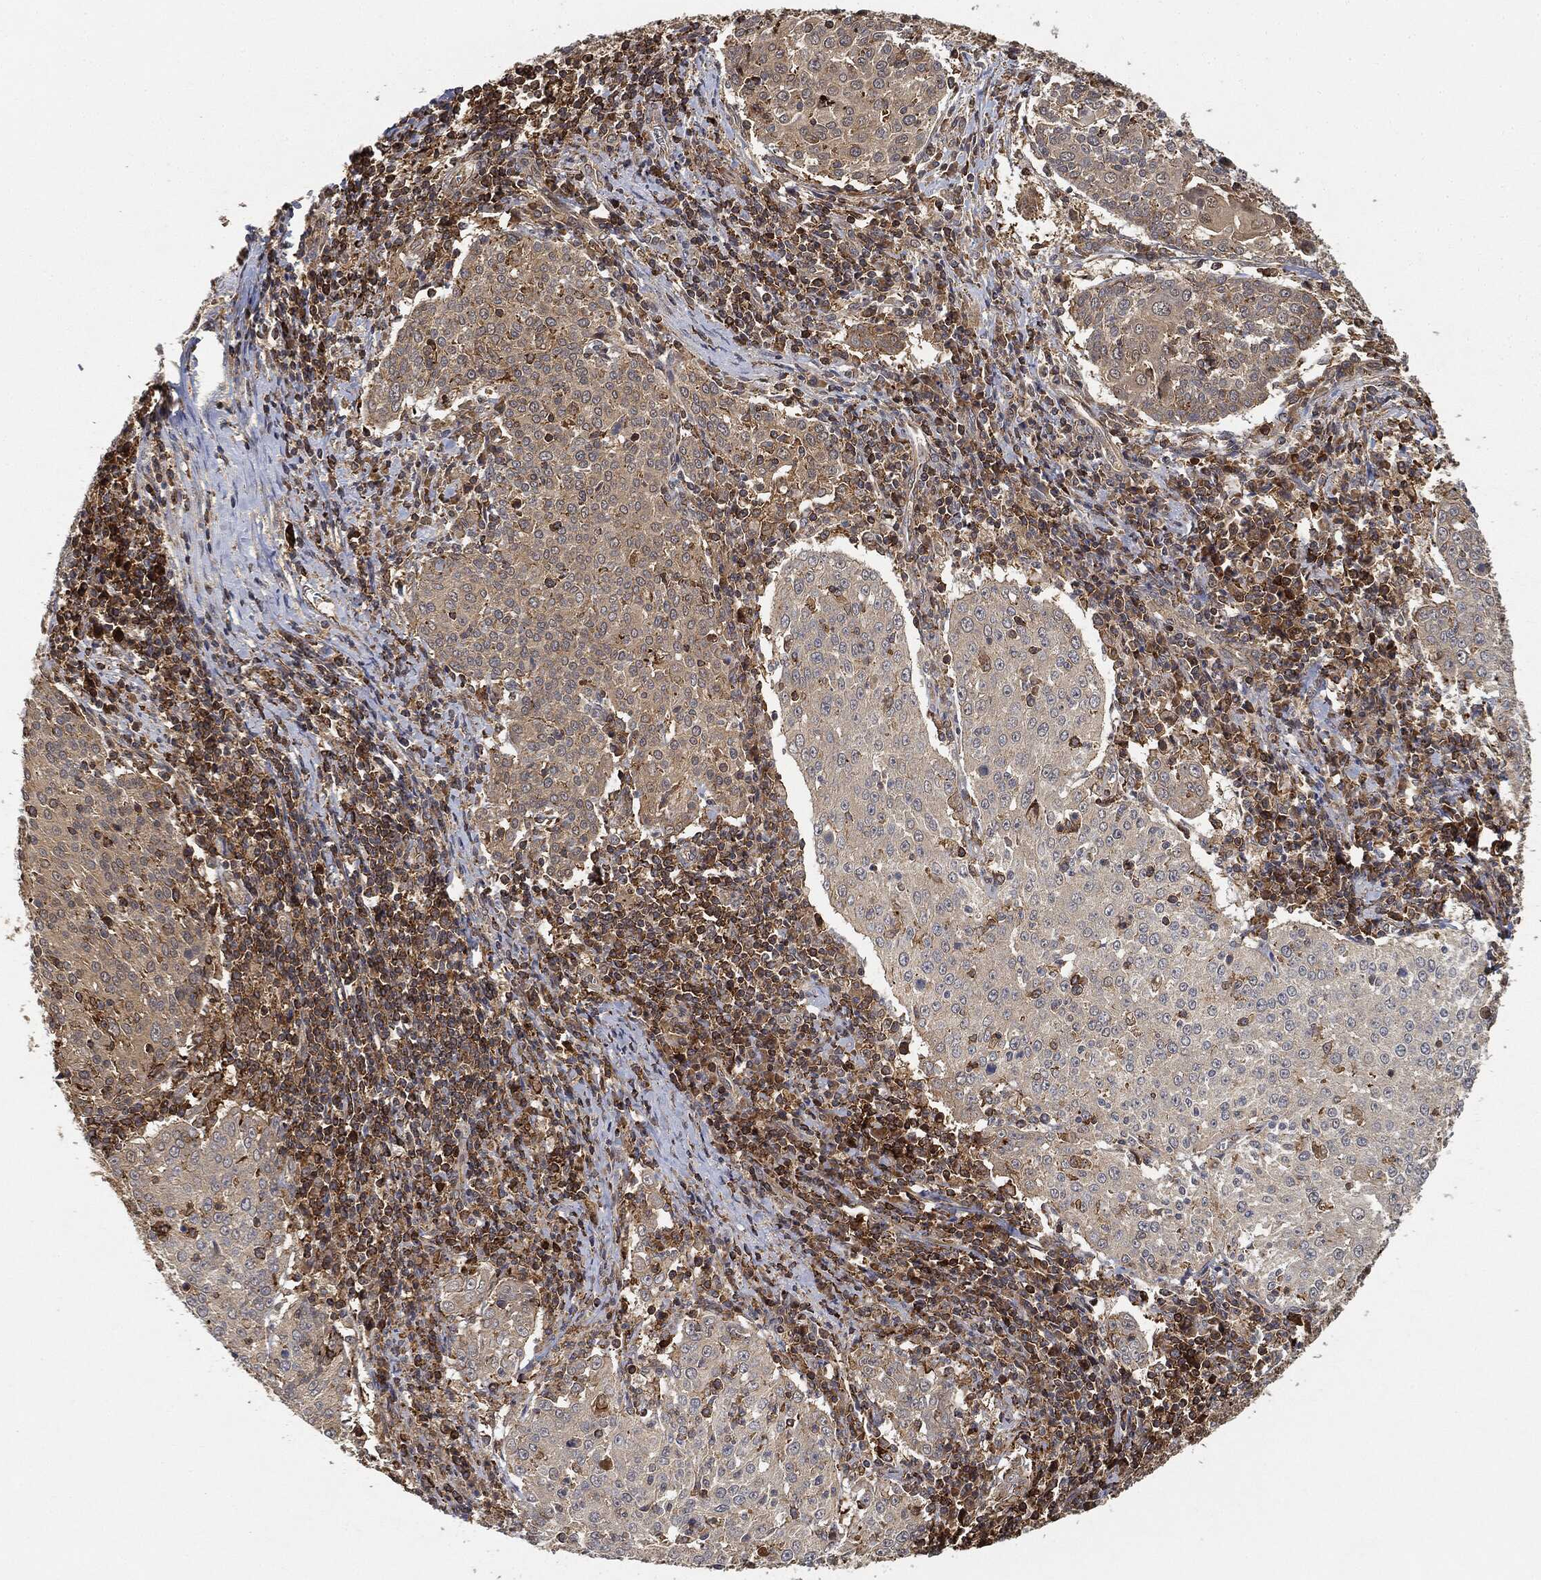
{"staining": {"intensity": "weak", "quantity": "25%-75%", "location": "cytoplasmic/membranous"}, "tissue": "cervical cancer", "cell_type": "Tumor cells", "image_type": "cancer", "snomed": [{"axis": "morphology", "description": "Squamous cell carcinoma, NOS"}, {"axis": "topography", "description": "Cervix"}], "caption": "Squamous cell carcinoma (cervical) was stained to show a protein in brown. There is low levels of weak cytoplasmic/membranous staining in approximately 25%-75% of tumor cells.", "gene": "TPT1", "patient": {"sex": "female", "age": 41}}